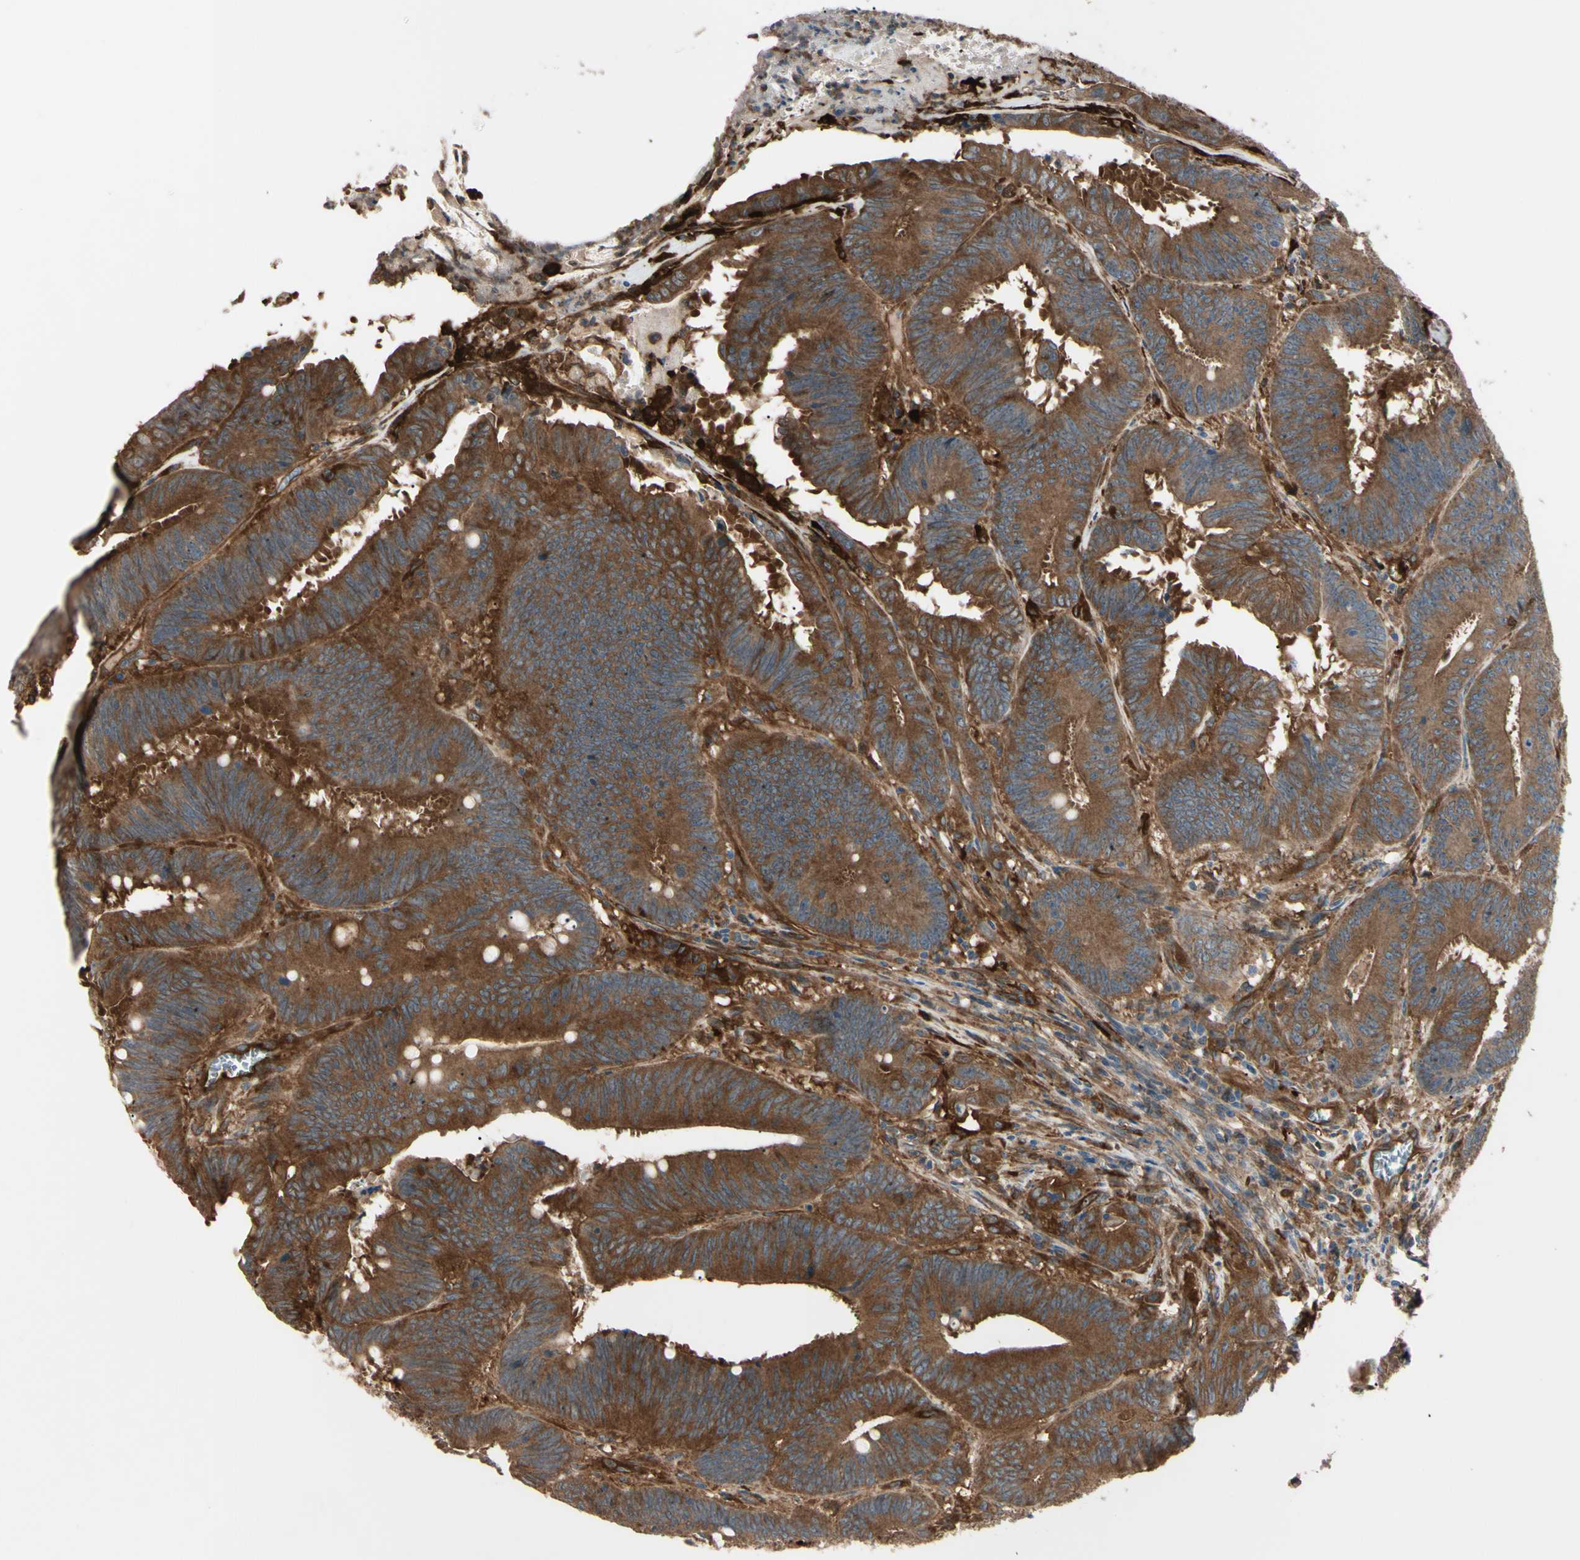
{"staining": {"intensity": "strong", "quantity": ">75%", "location": "cytoplasmic/membranous"}, "tissue": "colorectal cancer", "cell_type": "Tumor cells", "image_type": "cancer", "snomed": [{"axis": "morphology", "description": "Adenocarcinoma, NOS"}, {"axis": "topography", "description": "Colon"}], "caption": "A high-resolution image shows immunohistochemistry (IHC) staining of colorectal adenocarcinoma, which exhibits strong cytoplasmic/membranous staining in about >75% of tumor cells. (Stains: DAB in brown, nuclei in blue, Microscopy: brightfield microscopy at high magnification).", "gene": "PTPN12", "patient": {"sex": "male", "age": 45}}